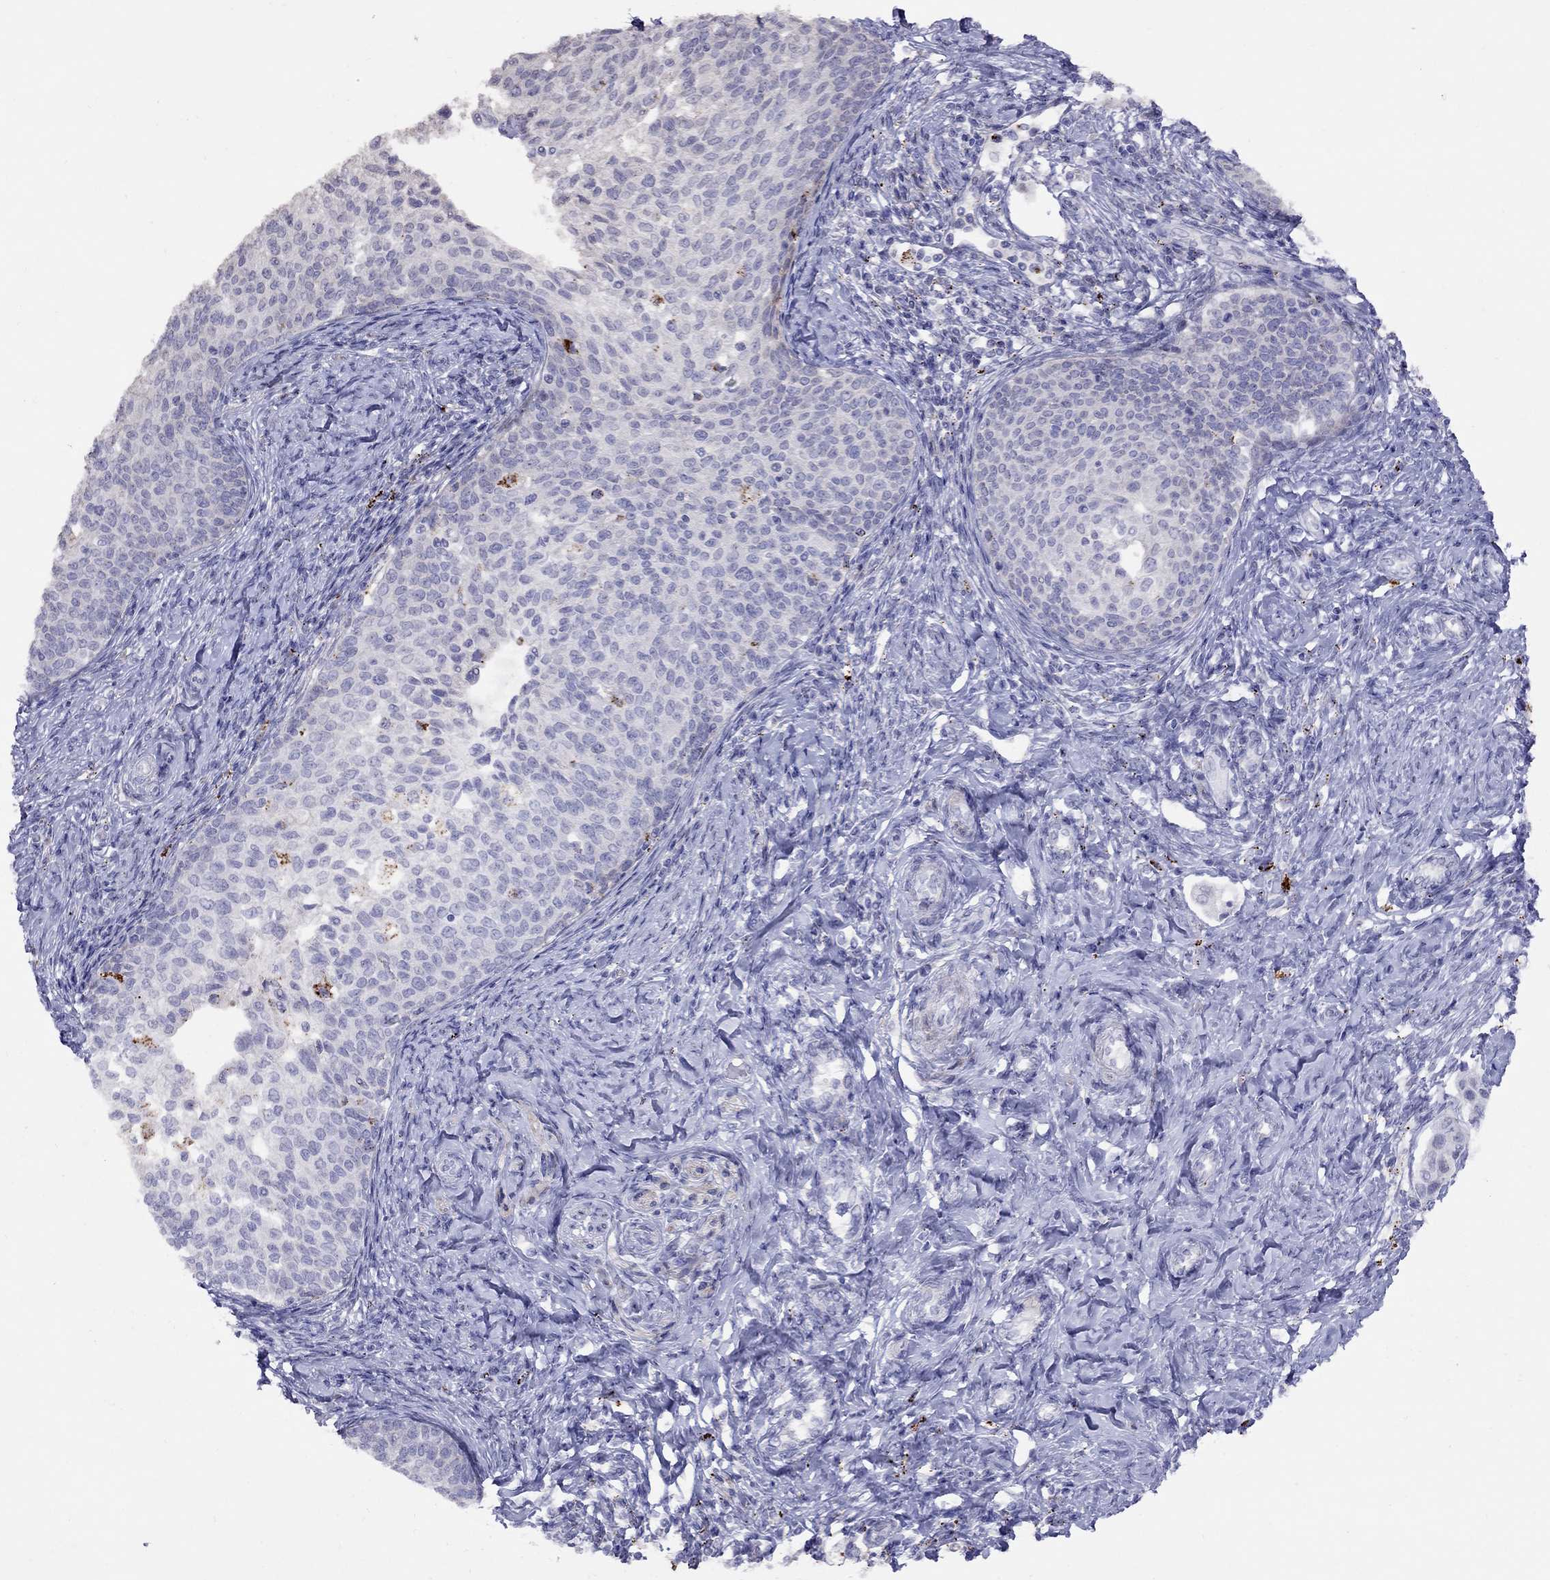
{"staining": {"intensity": "negative", "quantity": "none", "location": "none"}, "tissue": "cervical cancer", "cell_type": "Tumor cells", "image_type": "cancer", "snomed": [{"axis": "morphology", "description": "Squamous cell carcinoma, NOS"}, {"axis": "topography", "description": "Cervix"}], "caption": "This micrograph is of cervical cancer stained with immunohistochemistry (IHC) to label a protein in brown with the nuclei are counter-stained blue. There is no staining in tumor cells.", "gene": "MAGEB4", "patient": {"sex": "female", "age": 51}}